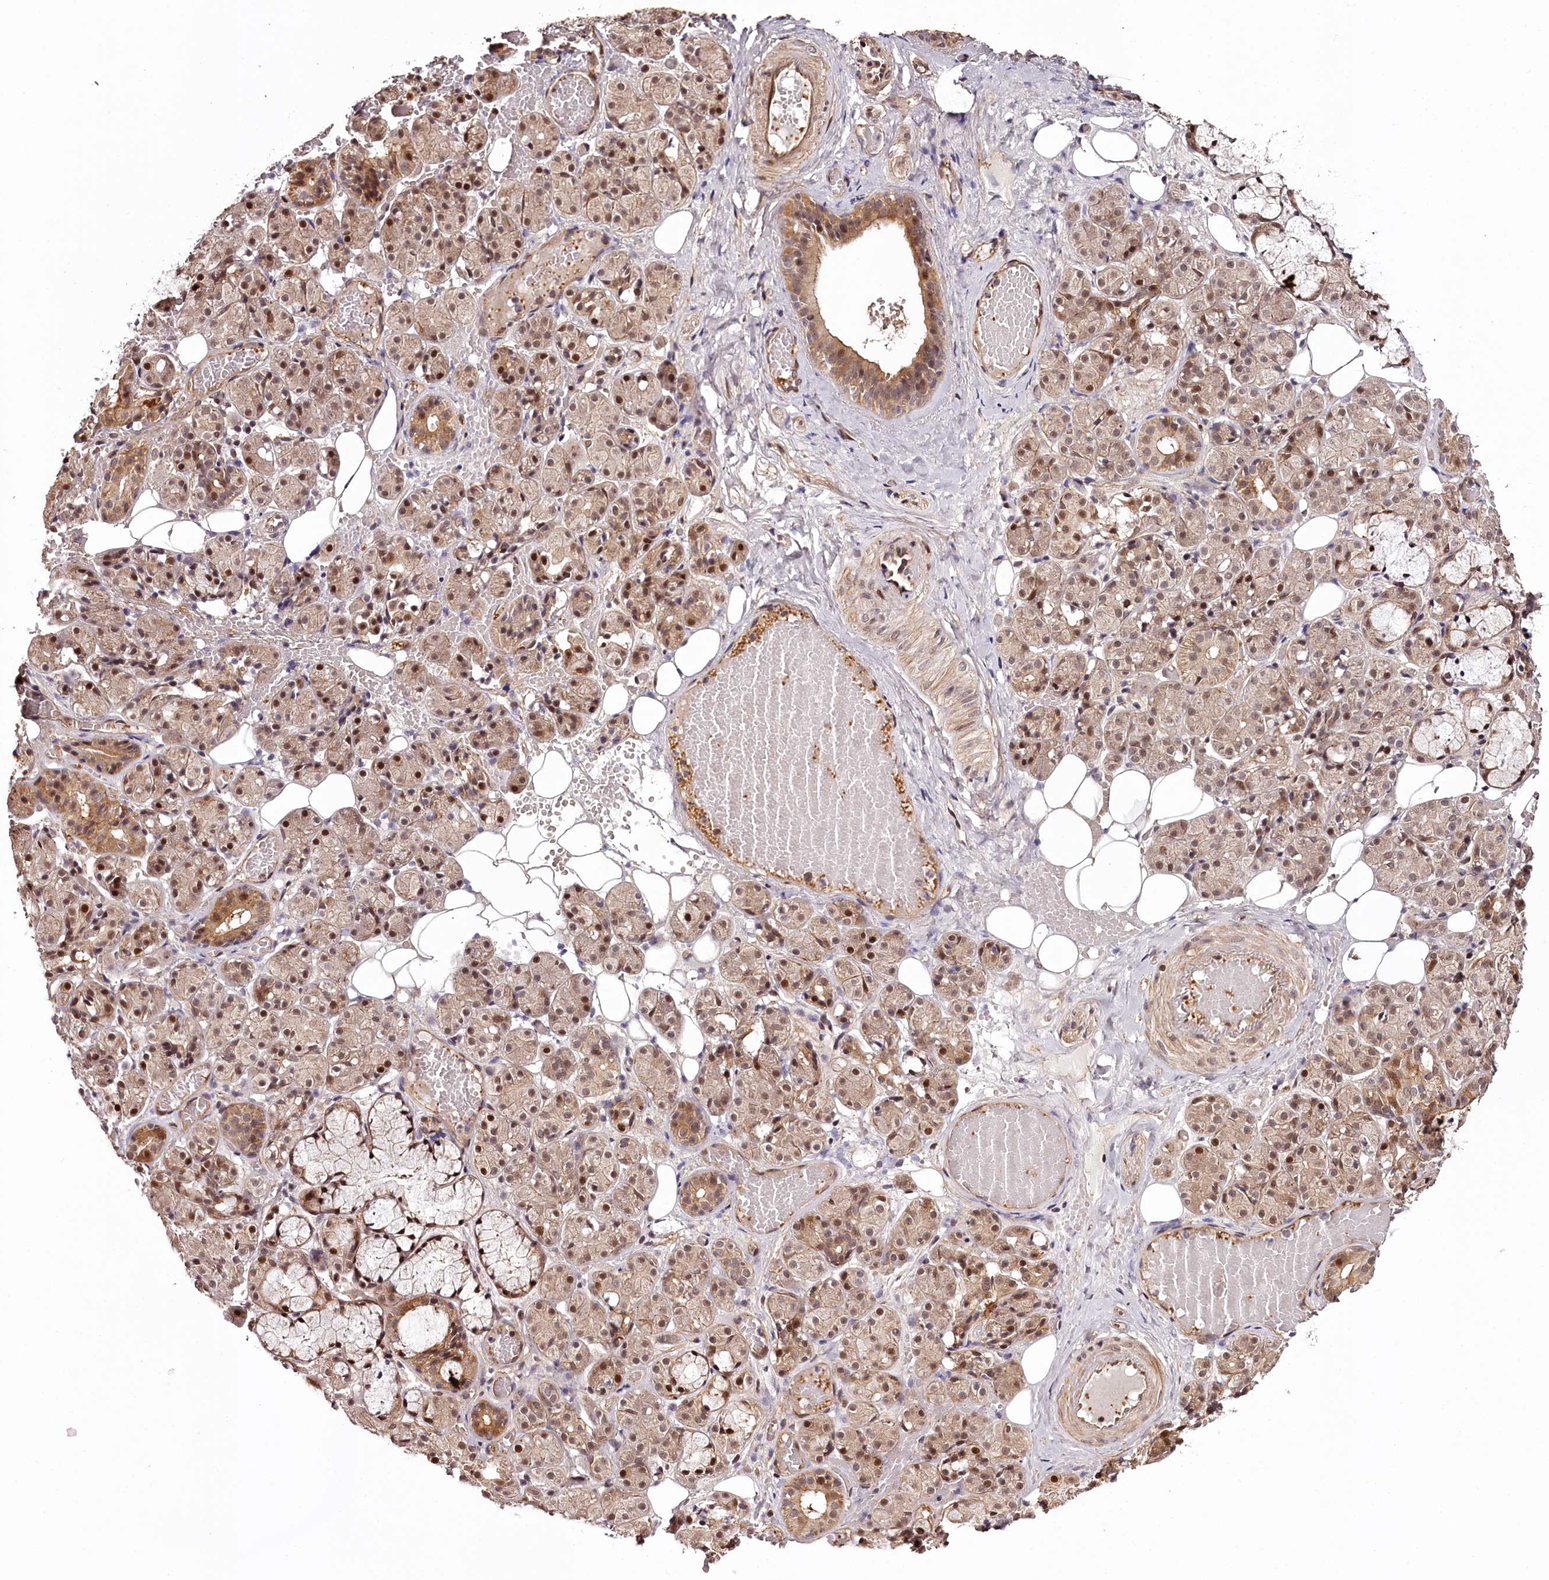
{"staining": {"intensity": "strong", "quantity": "25%-75%", "location": "nuclear"}, "tissue": "salivary gland", "cell_type": "Glandular cells", "image_type": "normal", "snomed": [{"axis": "morphology", "description": "Normal tissue, NOS"}, {"axis": "topography", "description": "Salivary gland"}], "caption": "This photomicrograph demonstrates IHC staining of unremarkable human salivary gland, with high strong nuclear expression in approximately 25%-75% of glandular cells.", "gene": "TTC33", "patient": {"sex": "male", "age": 63}}